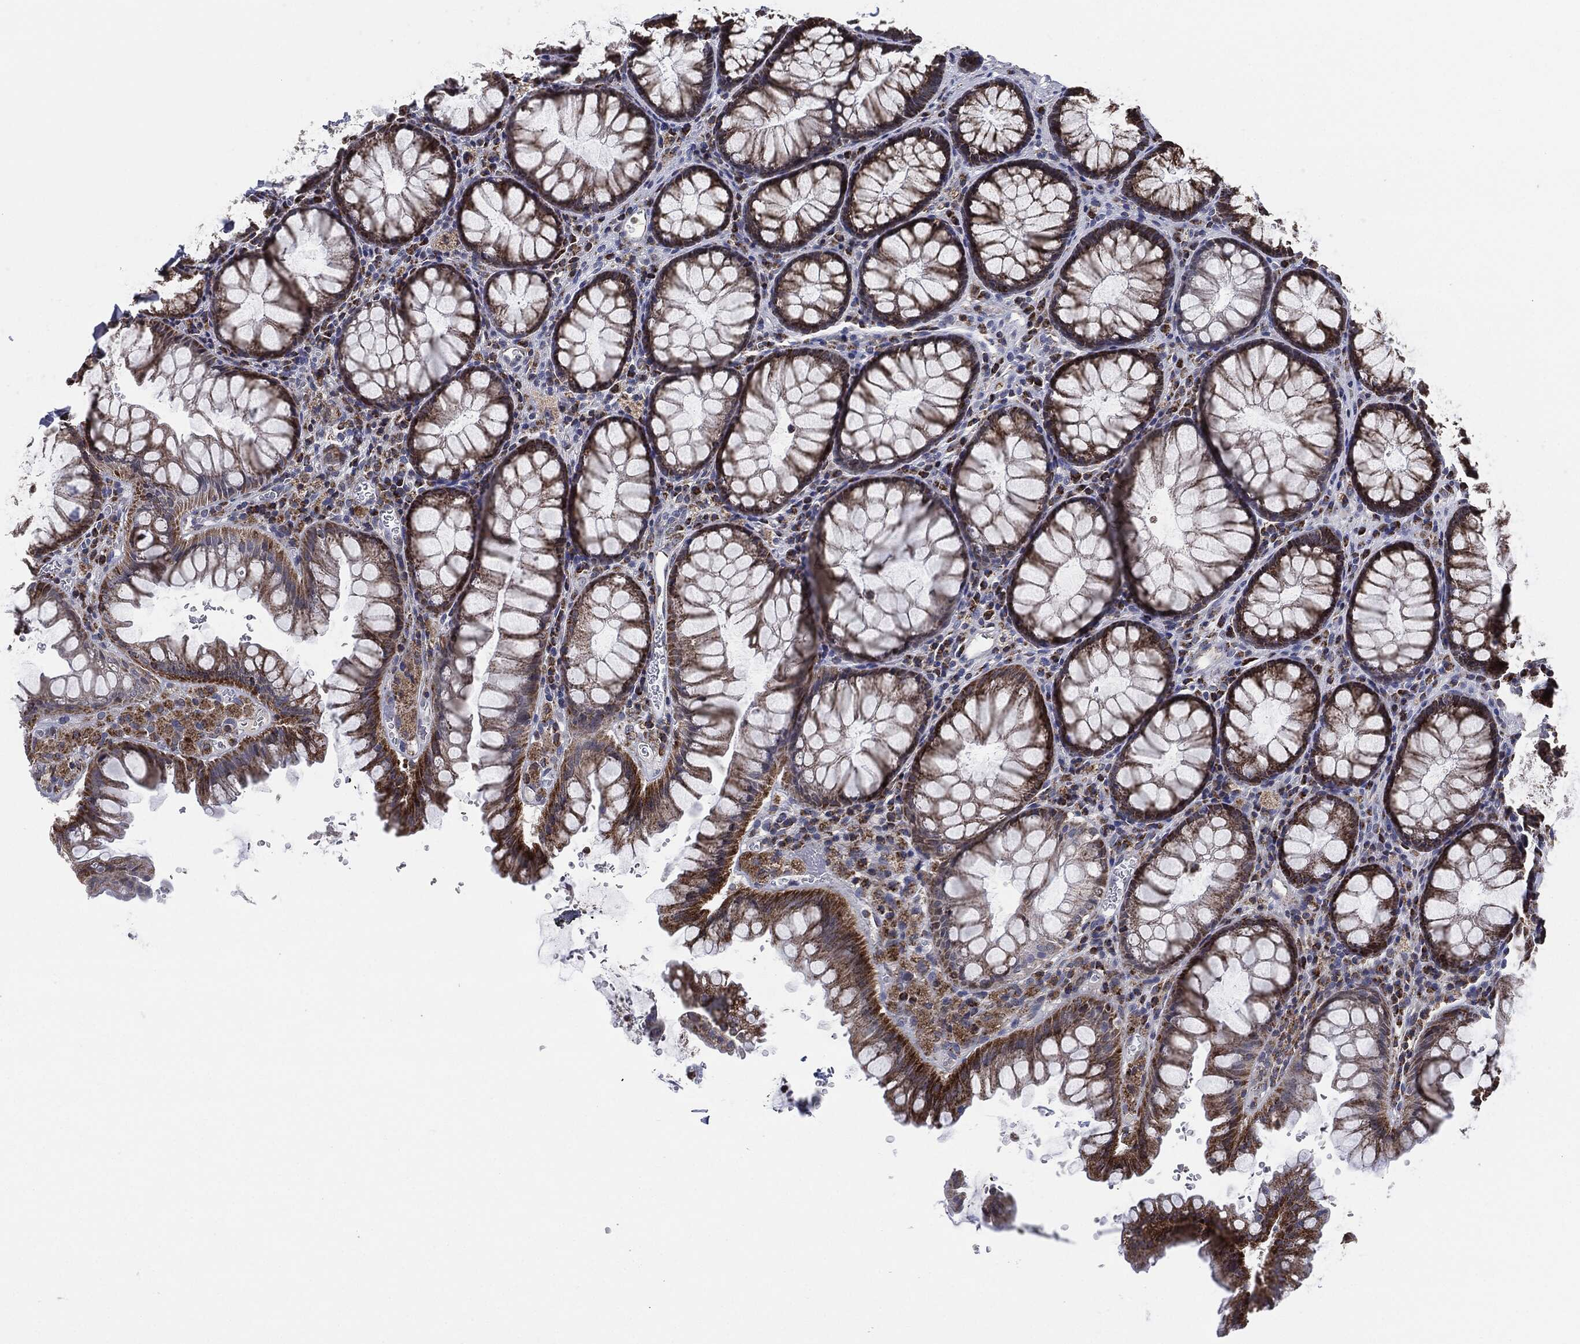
{"staining": {"intensity": "moderate", "quantity": ">75%", "location": "cytoplasmic/membranous"}, "tissue": "rectum", "cell_type": "Glandular cells", "image_type": "normal", "snomed": [{"axis": "morphology", "description": "Normal tissue, NOS"}, {"axis": "topography", "description": "Rectum"}], "caption": "Glandular cells demonstrate medium levels of moderate cytoplasmic/membranous expression in approximately >75% of cells in unremarkable human rectum. (DAB = brown stain, brightfield microscopy at high magnification).", "gene": "NDUFV2", "patient": {"sex": "female", "age": 68}}